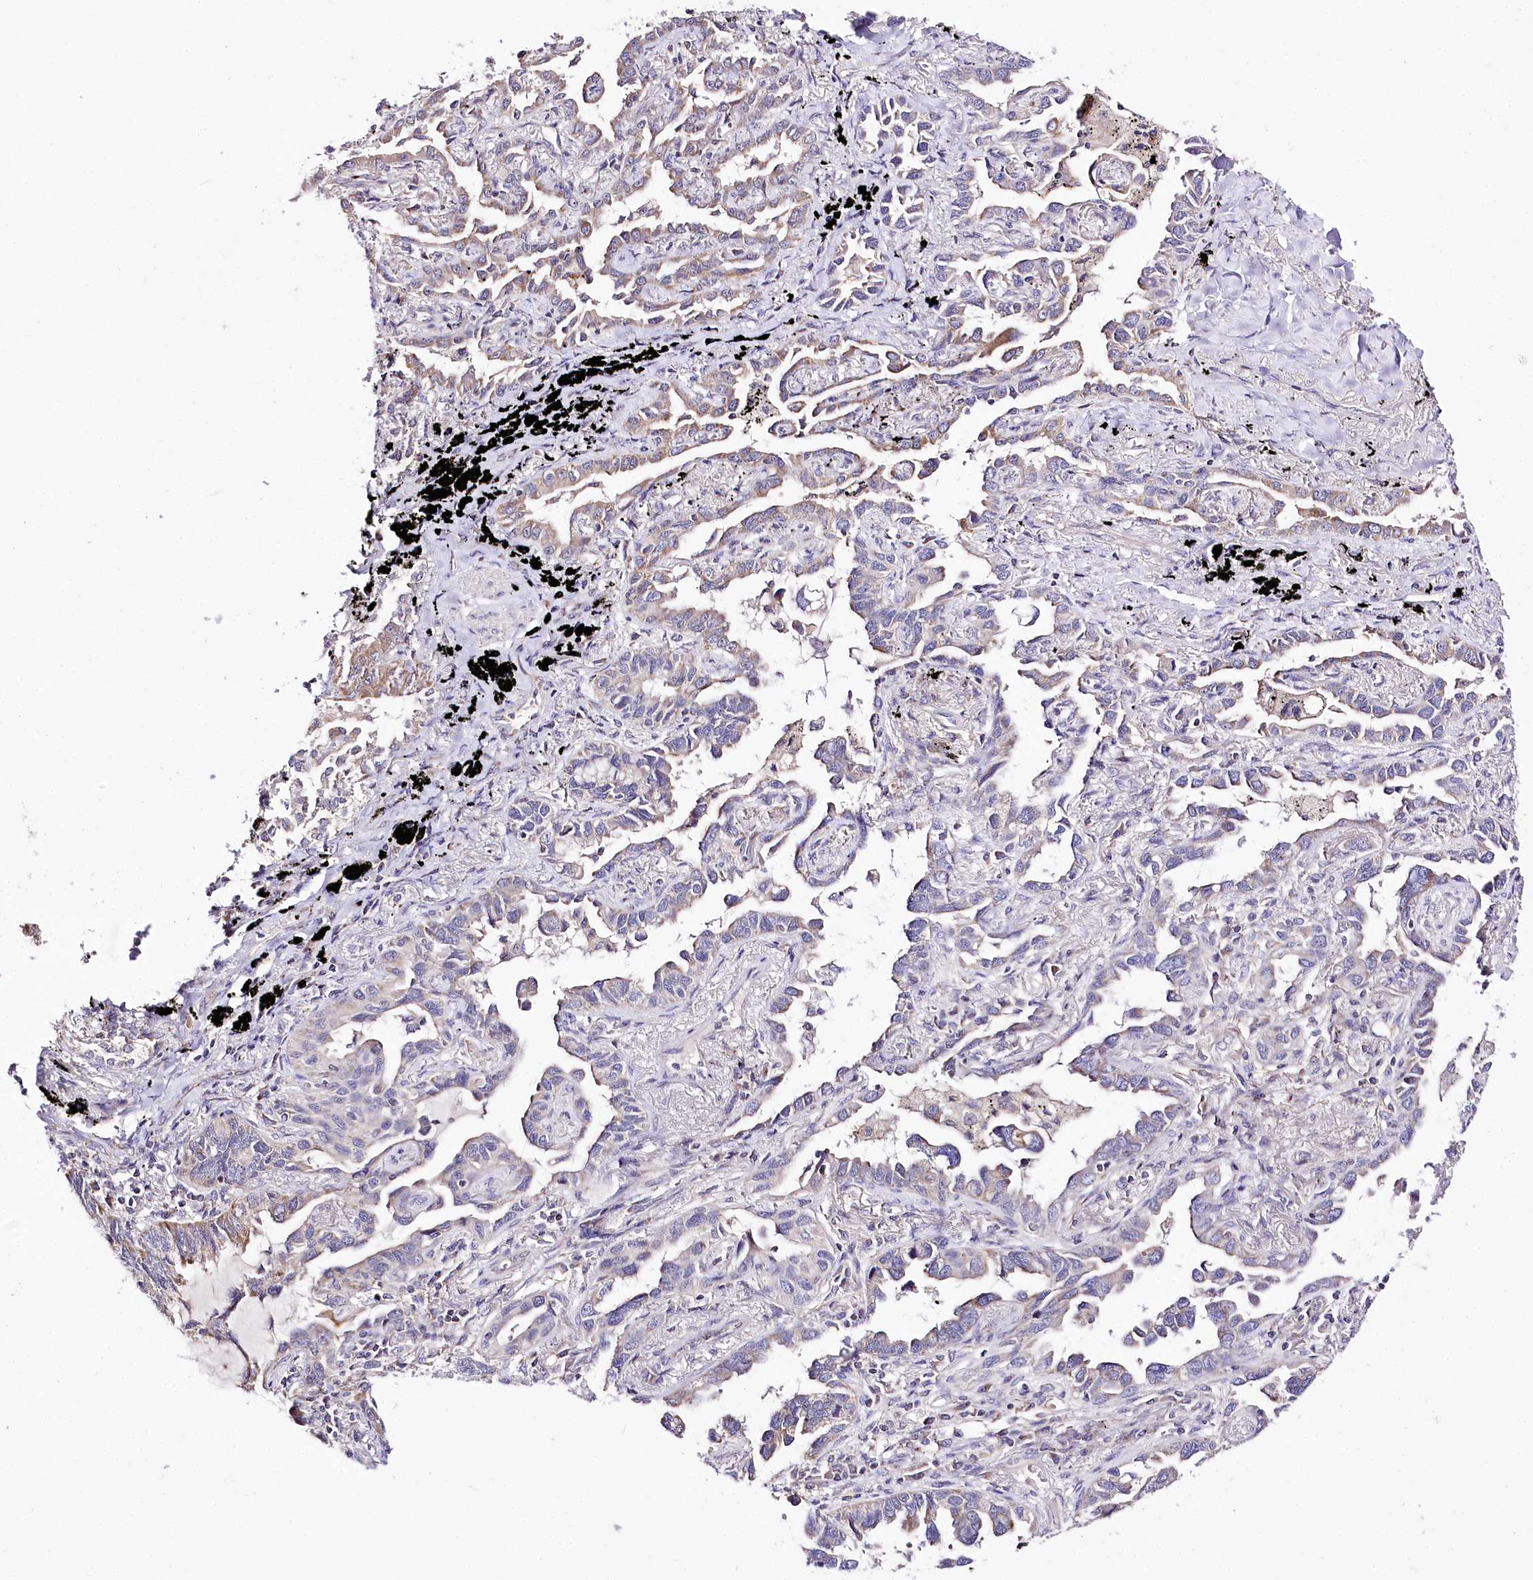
{"staining": {"intensity": "weak", "quantity": "<25%", "location": "cytoplasmic/membranous"}, "tissue": "lung cancer", "cell_type": "Tumor cells", "image_type": "cancer", "snomed": [{"axis": "morphology", "description": "Adenocarcinoma, NOS"}, {"axis": "topography", "description": "Lung"}], "caption": "Tumor cells show no significant positivity in lung adenocarcinoma. The staining was performed using DAB to visualize the protein expression in brown, while the nuclei were stained in blue with hematoxylin (Magnification: 20x).", "gene": "ATE1", "patient": {"sex": "male", "age": 67}}